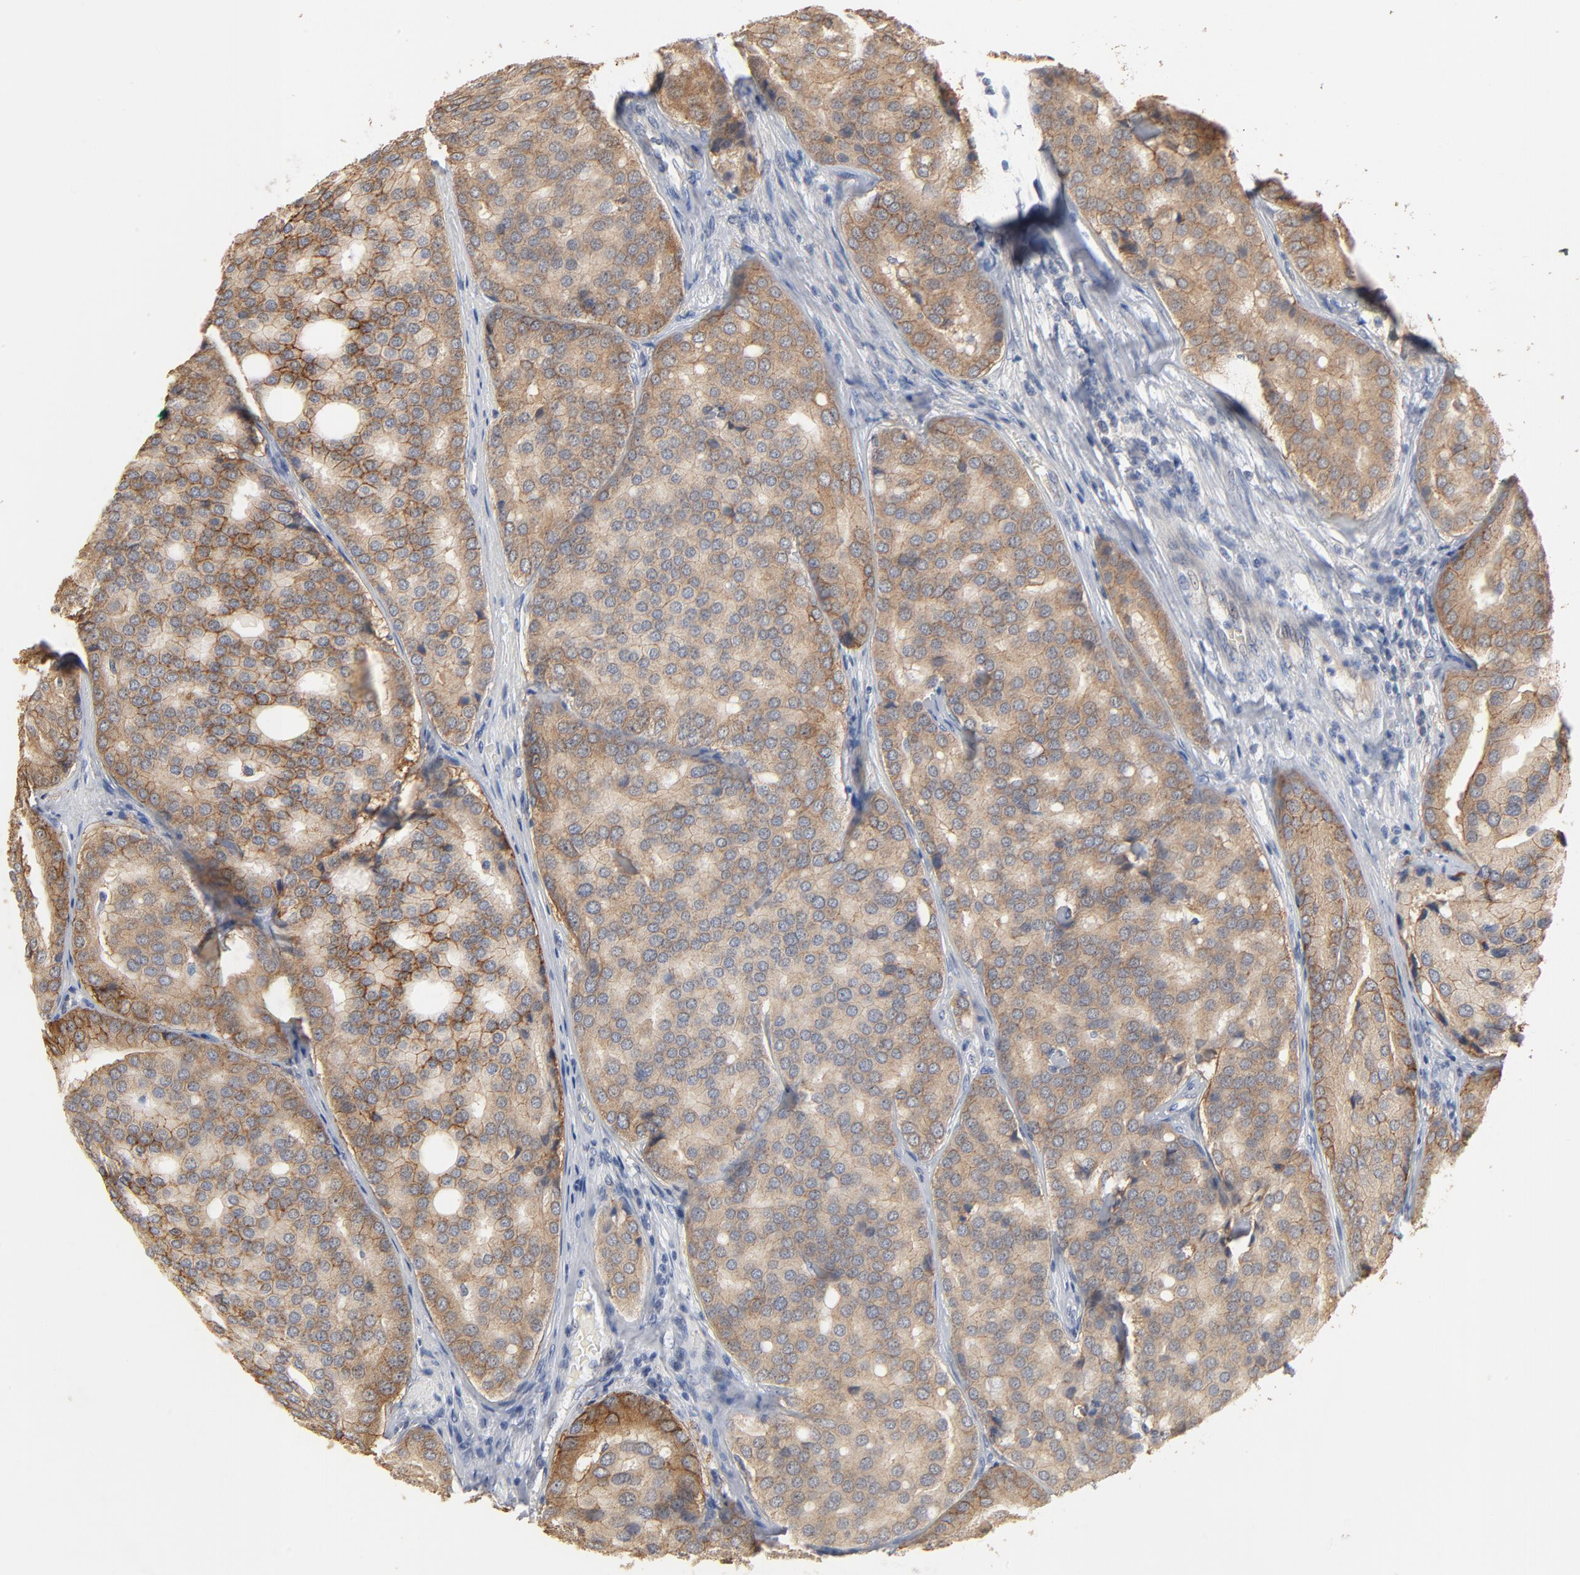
{"staining": {"intensity": "moderate", "quantity": ">75%", "location": "cytoplasmic/membranous"}, "tissue": "prostate cancer", "cell_type": "Tumor cells", "image_type": "cancer", "snomed": [{"axis": "morphology", "description": "Adenocarcinoma, High grade"}, {"axis": "topography", "description": "Prostate"}], "caption": "Prostate cancer was stained to show a protein in brown. There is medium levels of moderate cytoplasmic/membranous staining in about >75% of tumor cells.", "gene": "EPCAM", "patient": {"sex": "male", "age": 64}}